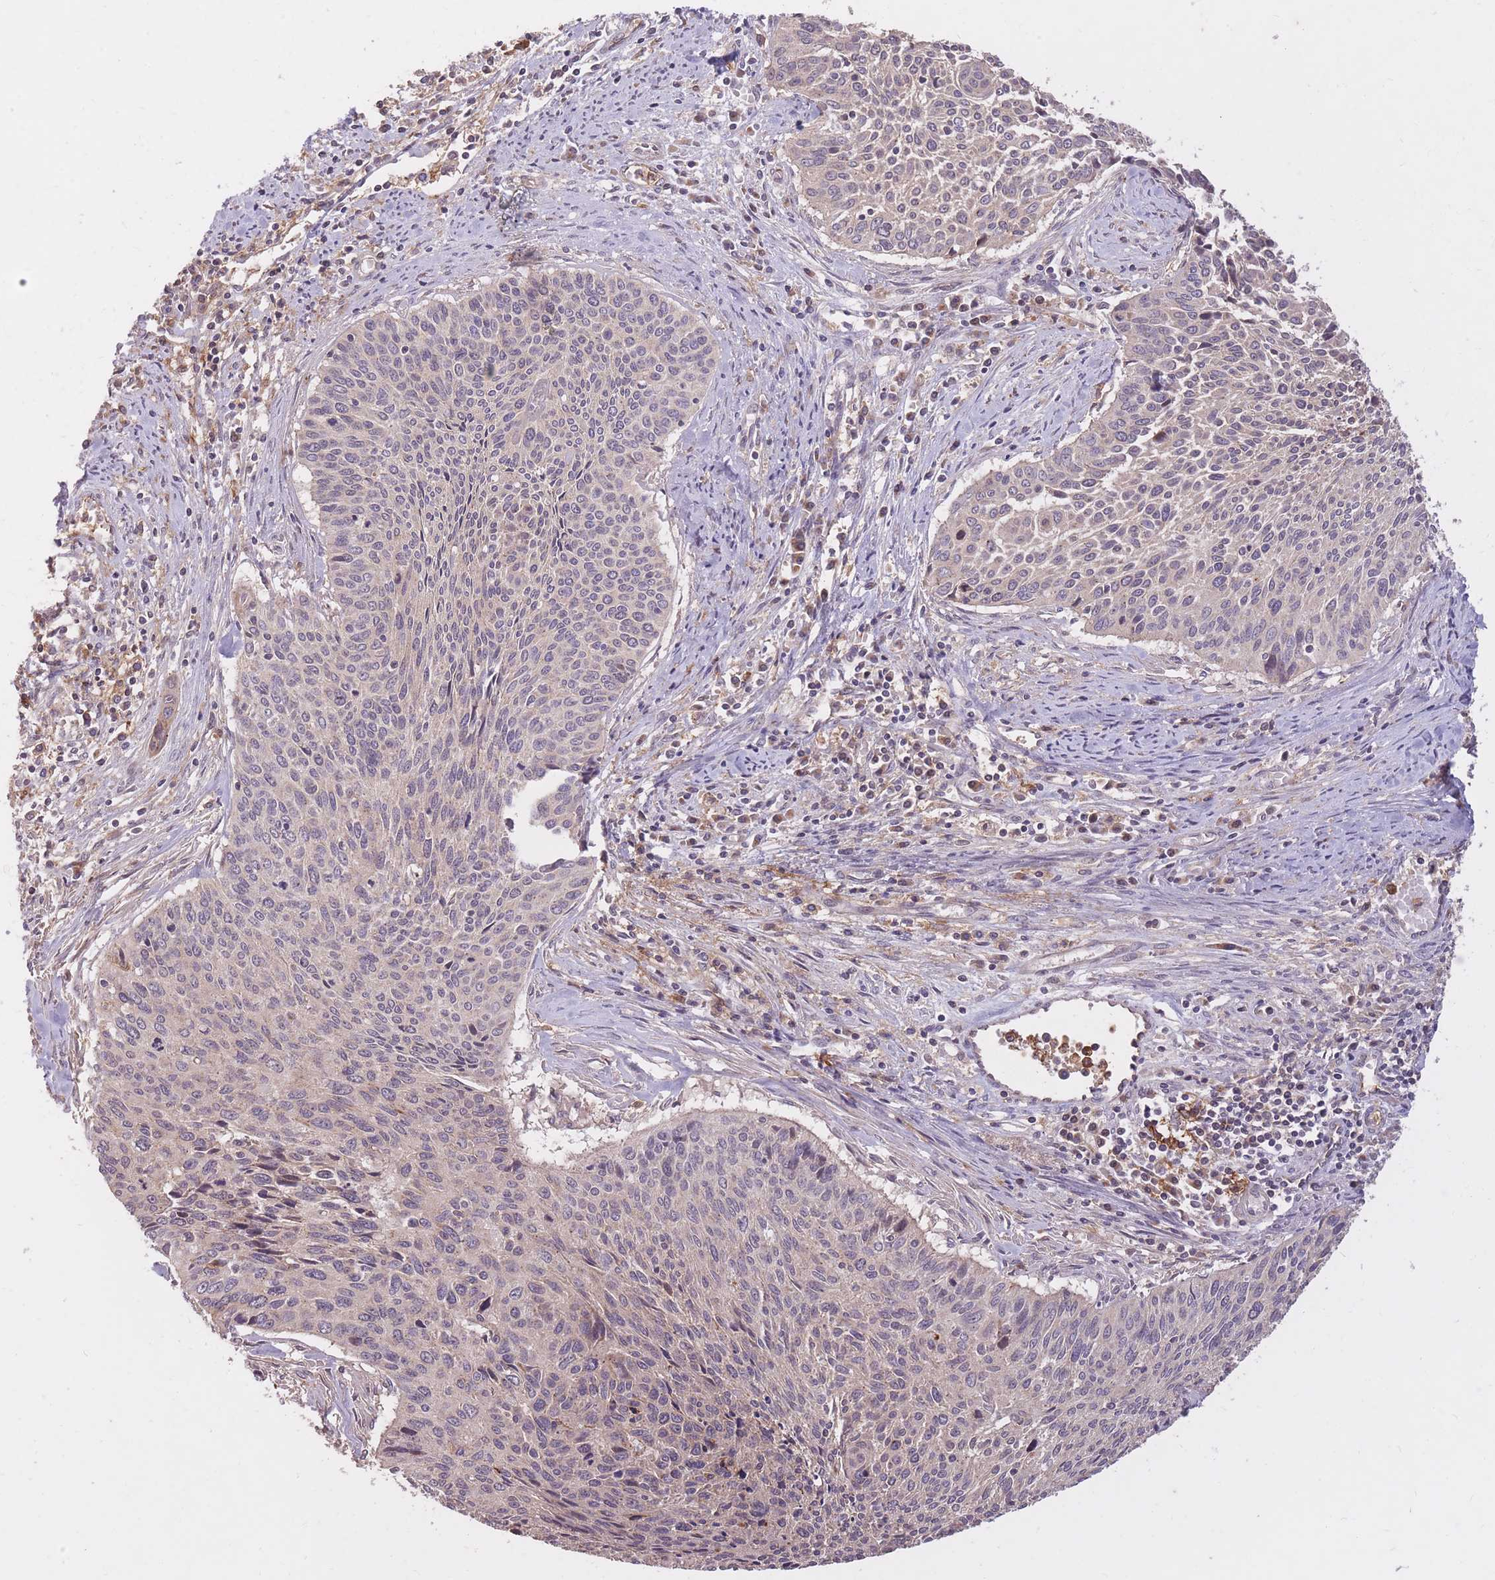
{"staining": {"intensity": "weak", "quantity": "<25%", "location": "cytoplasmic/membranous"}, "tissue": "cervical cancer", "cell_type": "Tumor cells", "image_type": "cancer", "snomed": [{"axis": "morphology", "description": "Squamous cell carcinoma, NOS"}, {"axis": "topography", "description": "Cervix"}], "caption": "Tumor cells are negative for brown protein staining in squamous cell carcinoma (cervical).", "gene": "IGF2BP2", "patient": {"sex": "female", "age": 55}}